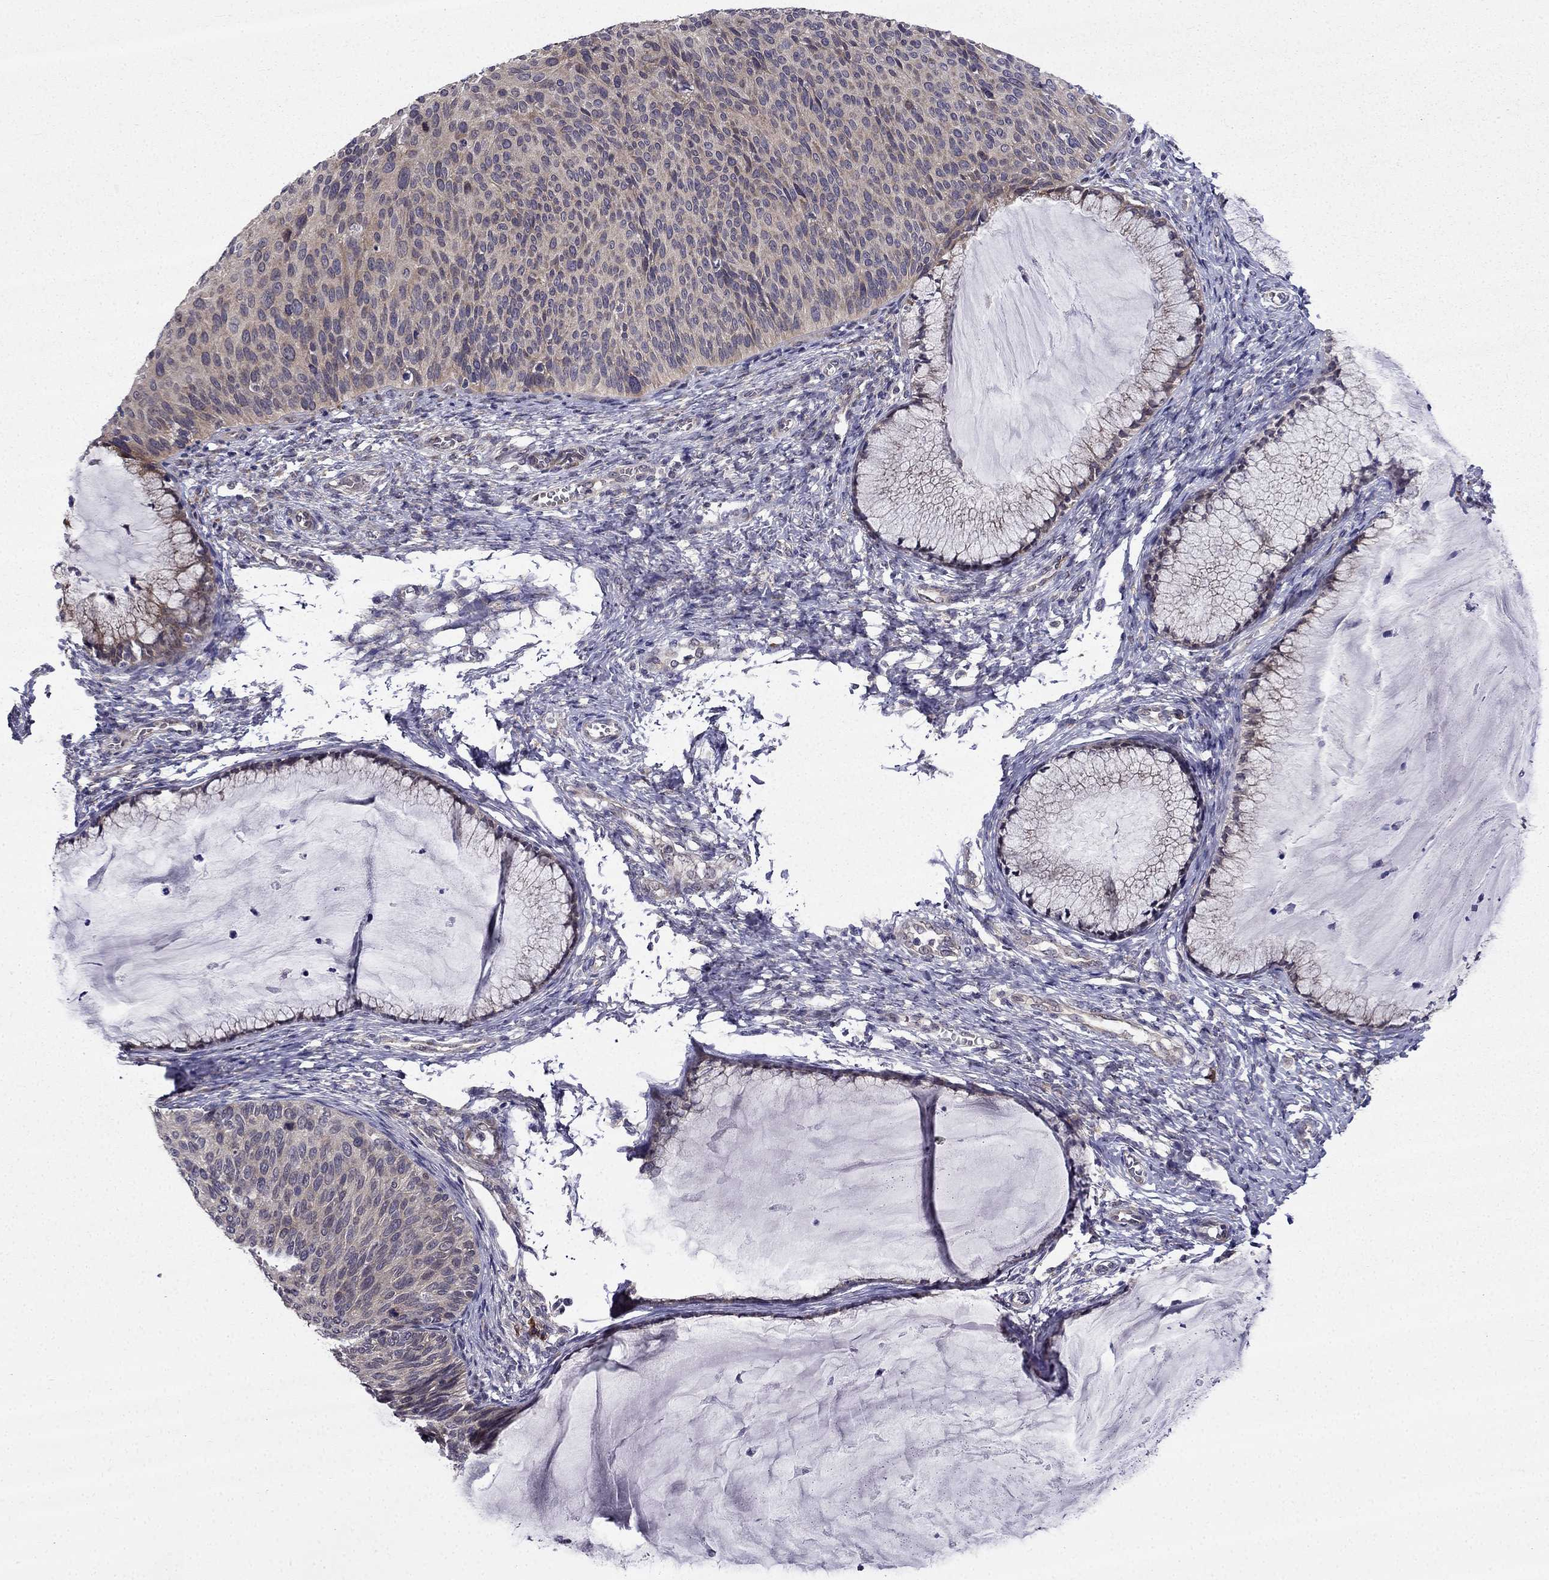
{"staining": {"intensity": "weak", "quantity": "<25%", "location": "cytoplasmic/membranous"}, "tissue": "cervical cancer", "cell_type": "Tumor cells", "image_type": "cancer", "snomed": [{"axis": "morphology", "description": "Squamous cell carcinoma, NOS"}, {"axis": "topography", "description": "Cervix"}], "caption": "The image shows no significant expression in tumor cells of cervical cancer (squamous cell carcinoma). (IHC, brightfield microscopy, high magnification).", "gene": "ARHGEF28", "patient": {"sex": "female", "age": 36}}